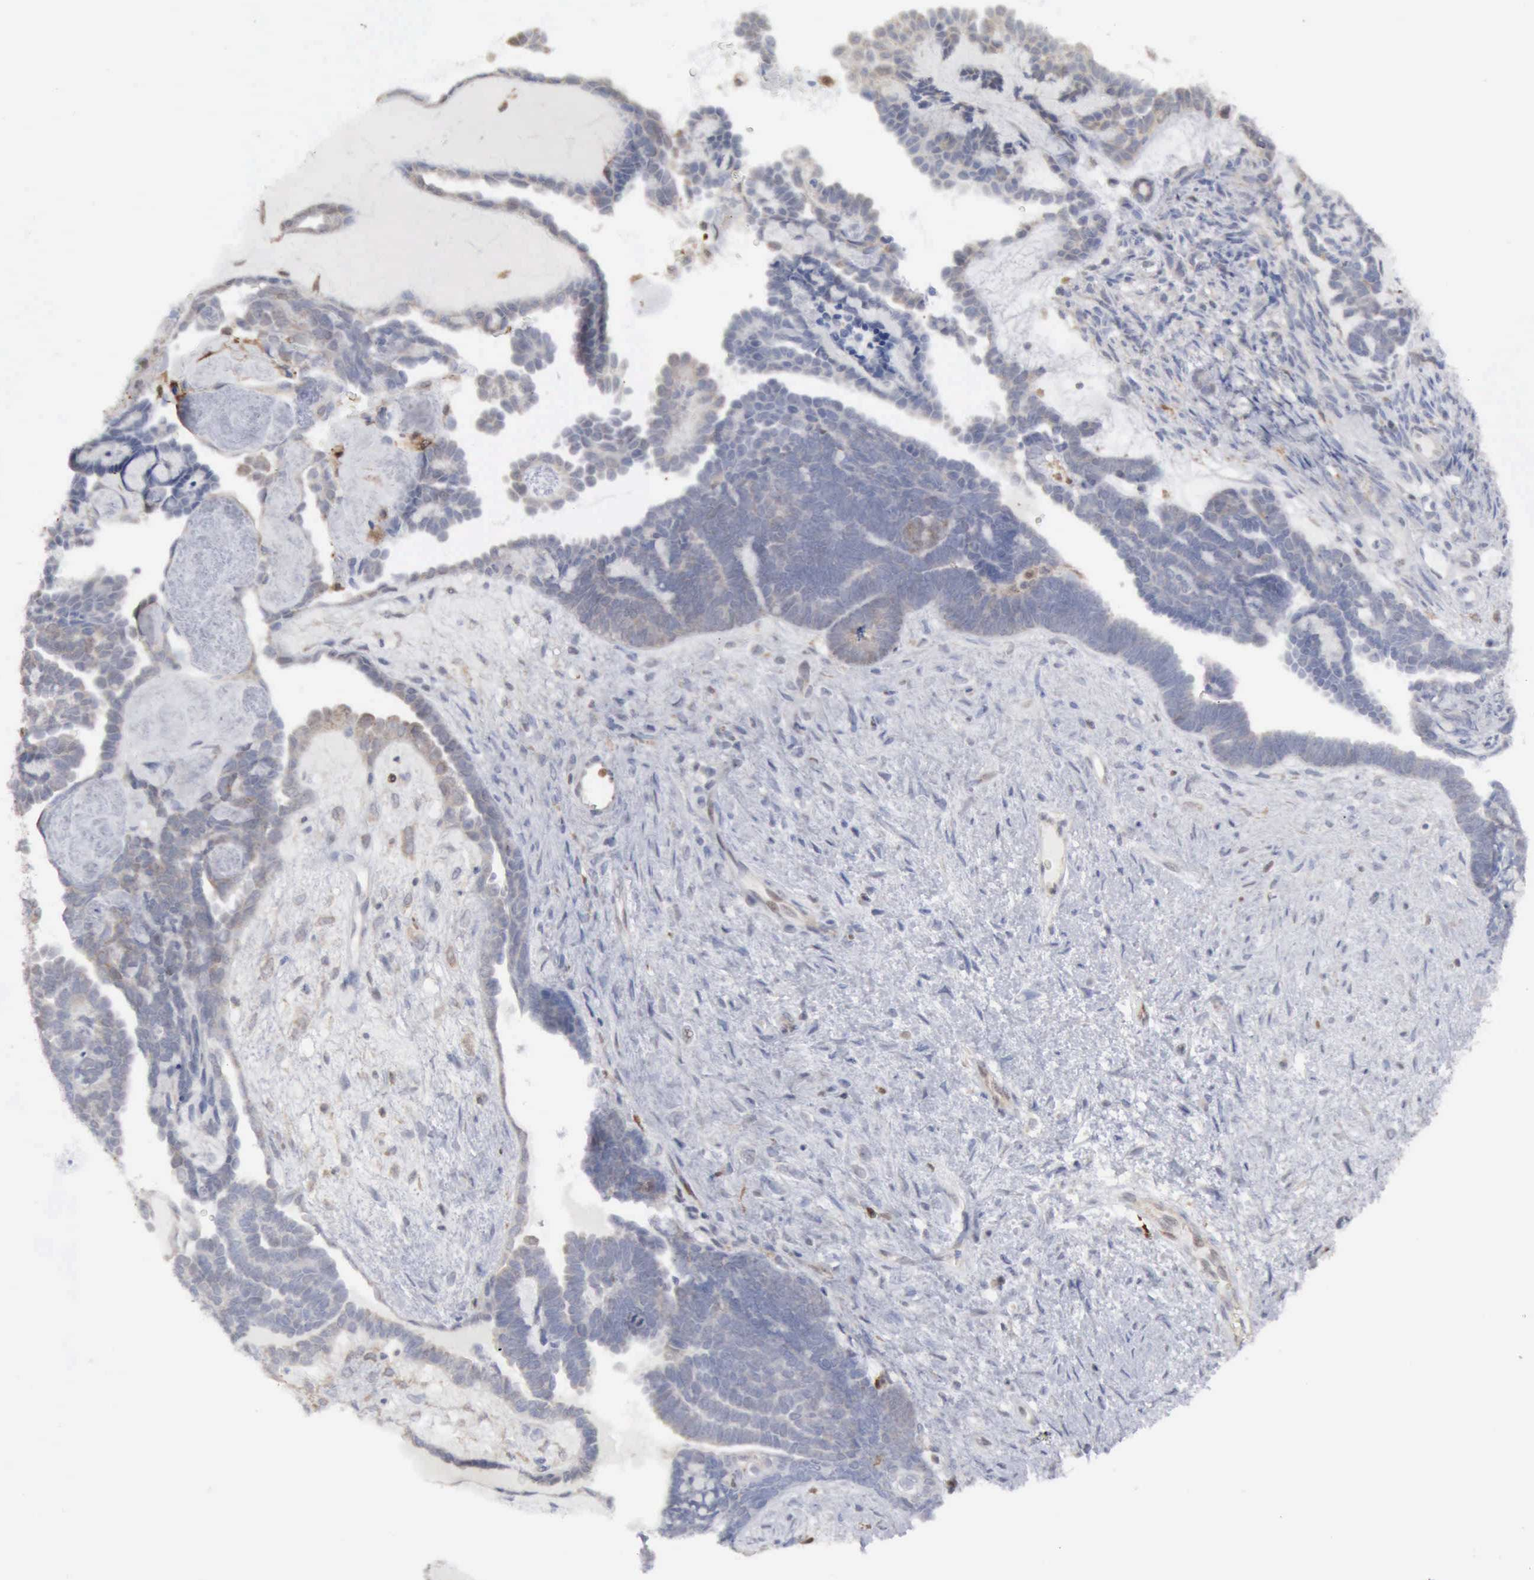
{"staining": {"intensity": "weak", "quantity": "<25%", "location": "cytoplasmic/membranous"}, "tissue": "endometrial cancer", "cell_type": "Tumor cells", "image_type": "cancer", "snomed": [{"axis": "morphology", "description": "Neoplasm, malignant, NOS"}, {"axis": "topography", "description": "Endometrium"}], "caption": "An image of endometrial cancer stained for a protein shows no brown staining in tumor cells.", "gene": "STAT1", "patient": {"sex": "female", "age": 74}}